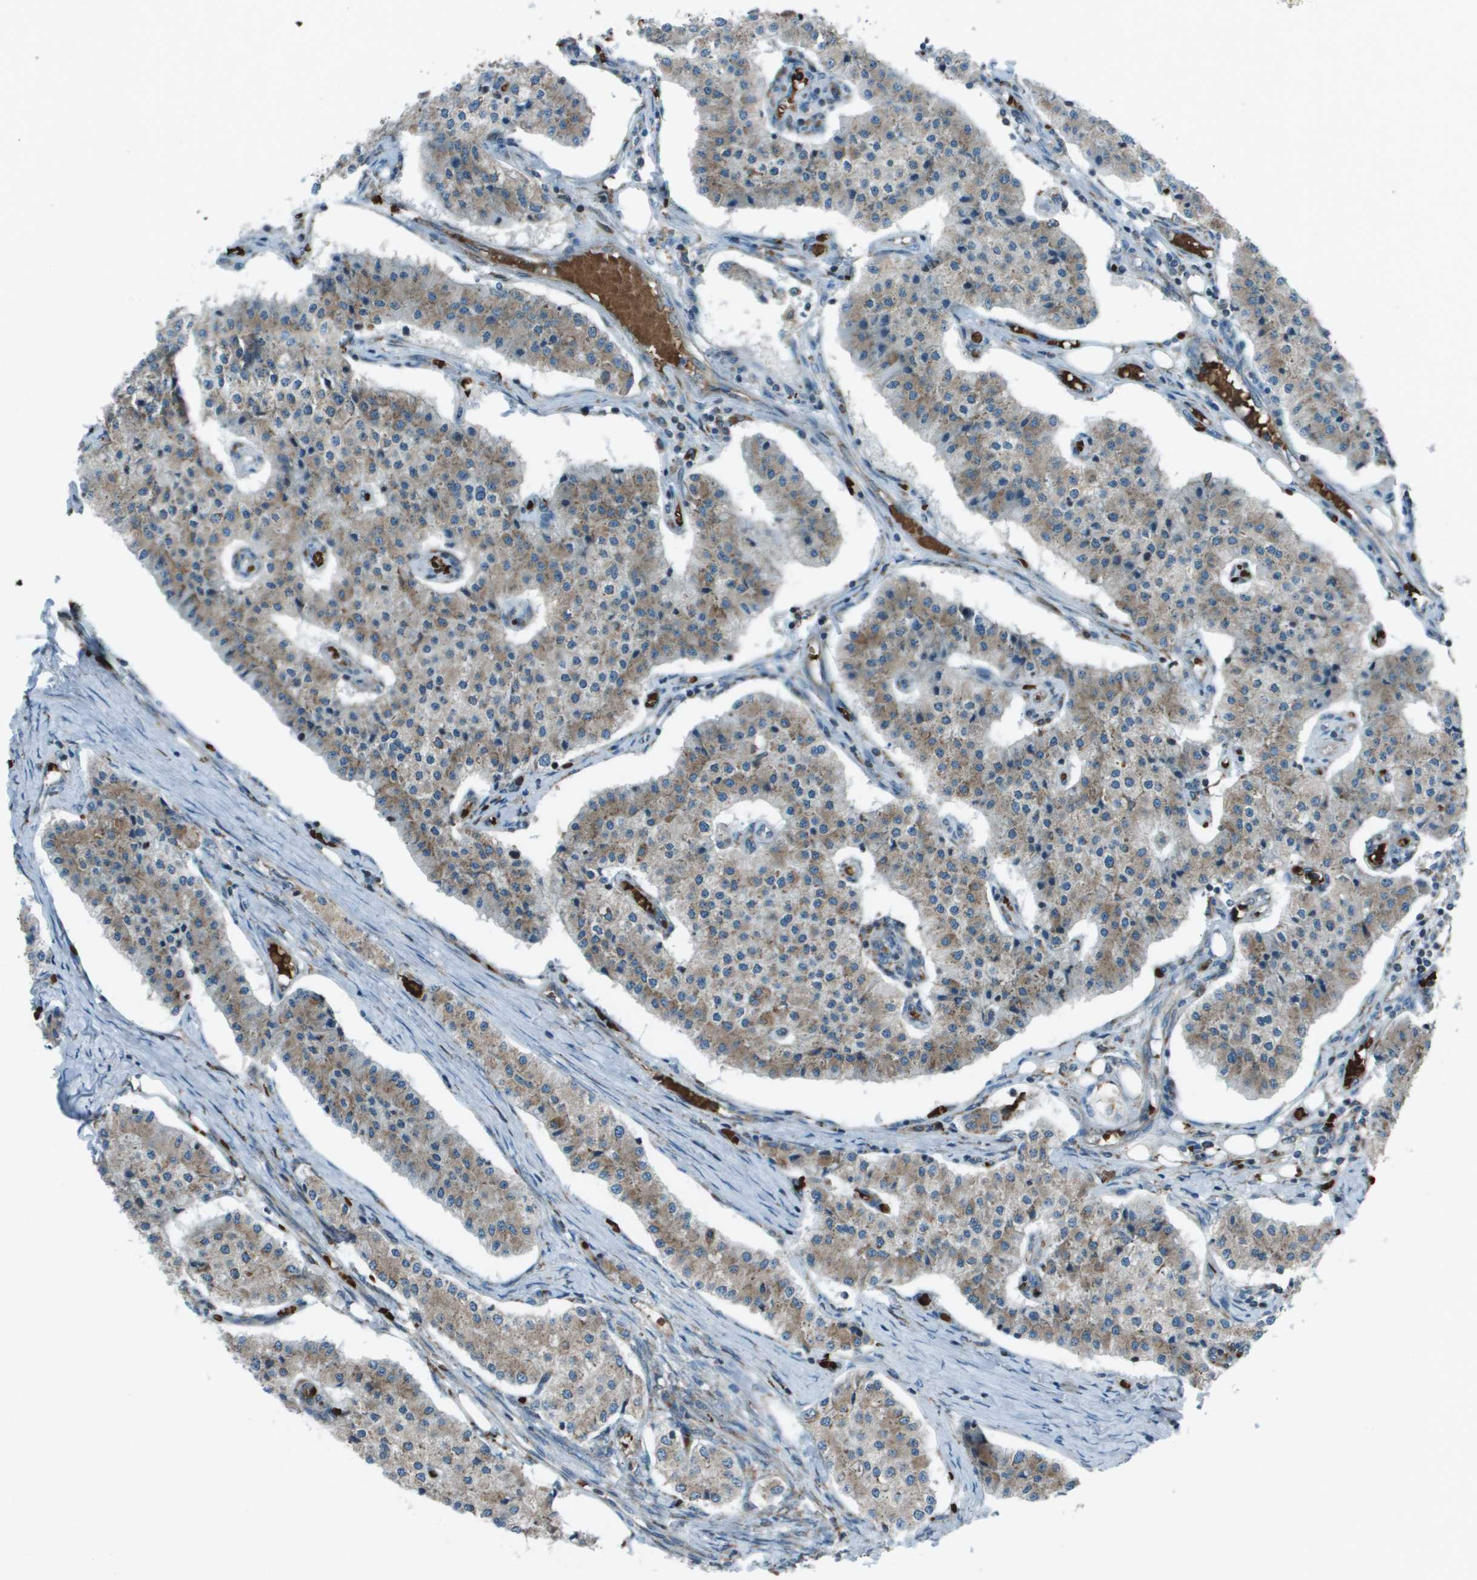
{"staining": {"intensity": "moderate", "quantity": "<25%", "location": "cytoplasmic/membranous"}, "tissue": "carcinoid", "cell_type": "Tumor cells", "image_type": "cancer", "snomed": [{"axis": "morphology", "description": "Carcinoid, malignant, NOS"}, {"axis": "topography", "description": "Colon"}], "caption": "Protein expression analysis of human malignant carcinoid reveals moderate cytoplasmic/membranous positivity in about <25% of tumor cells. (brown staining indicates protein expression, while blue staining denotes nuclei).", "gene": "UTS2", "patient": {"sex": "female", "age": 52}}